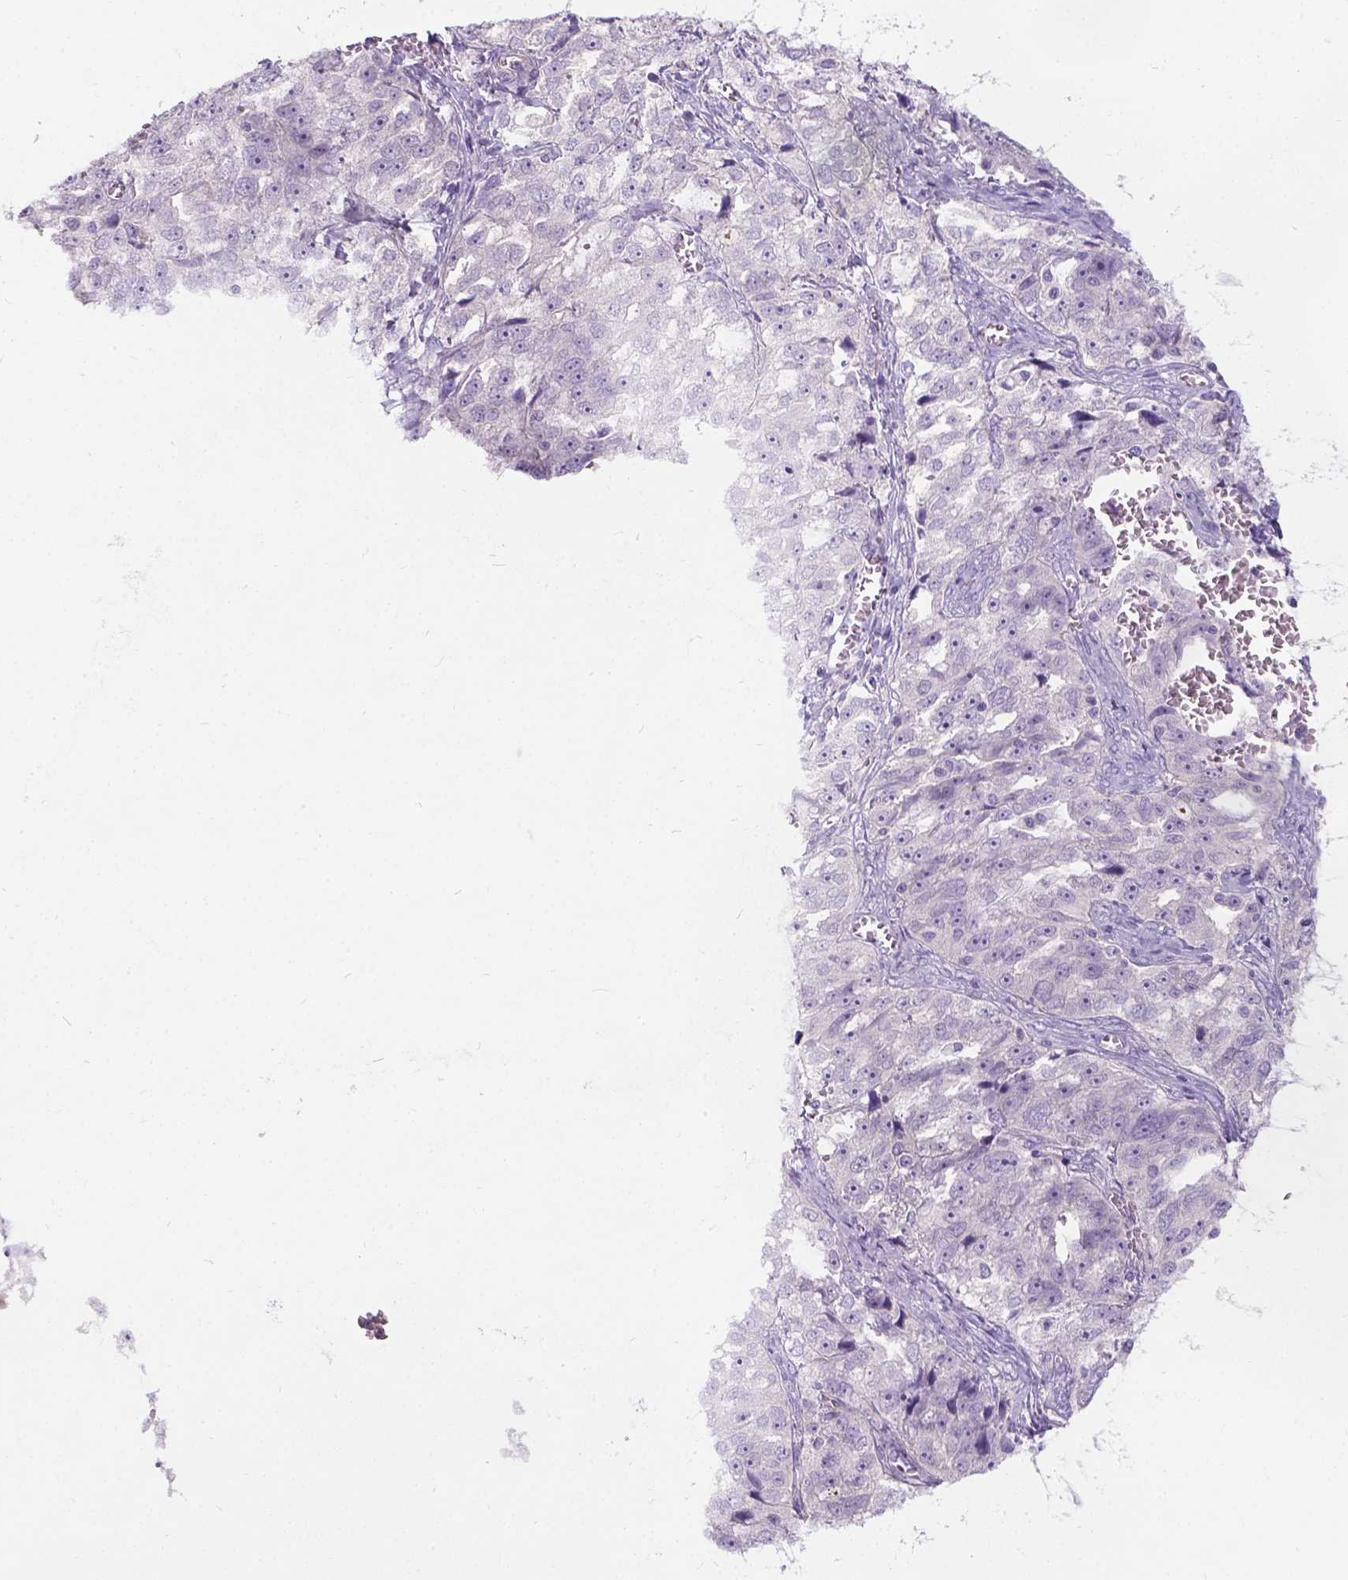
{"staining": {"intensity": "negative", "quantity": "none", "location": "none"}, "tissue": "ovarian cancer", "cell_type": "Tumor cells", "image_type": "cancer", "snomed": [{"axis": "morphology", "description": "Cystadenocarcinoma, serous, NOS"}, {"axis": "topography", "description": "Ovary"}], "caption": "Immunohistochemical staining of human ovarian cancer exhibits no significant expression in tumor cells.", "gene": "C20orf144", "patient": {"sex": "female", "age": 51}}